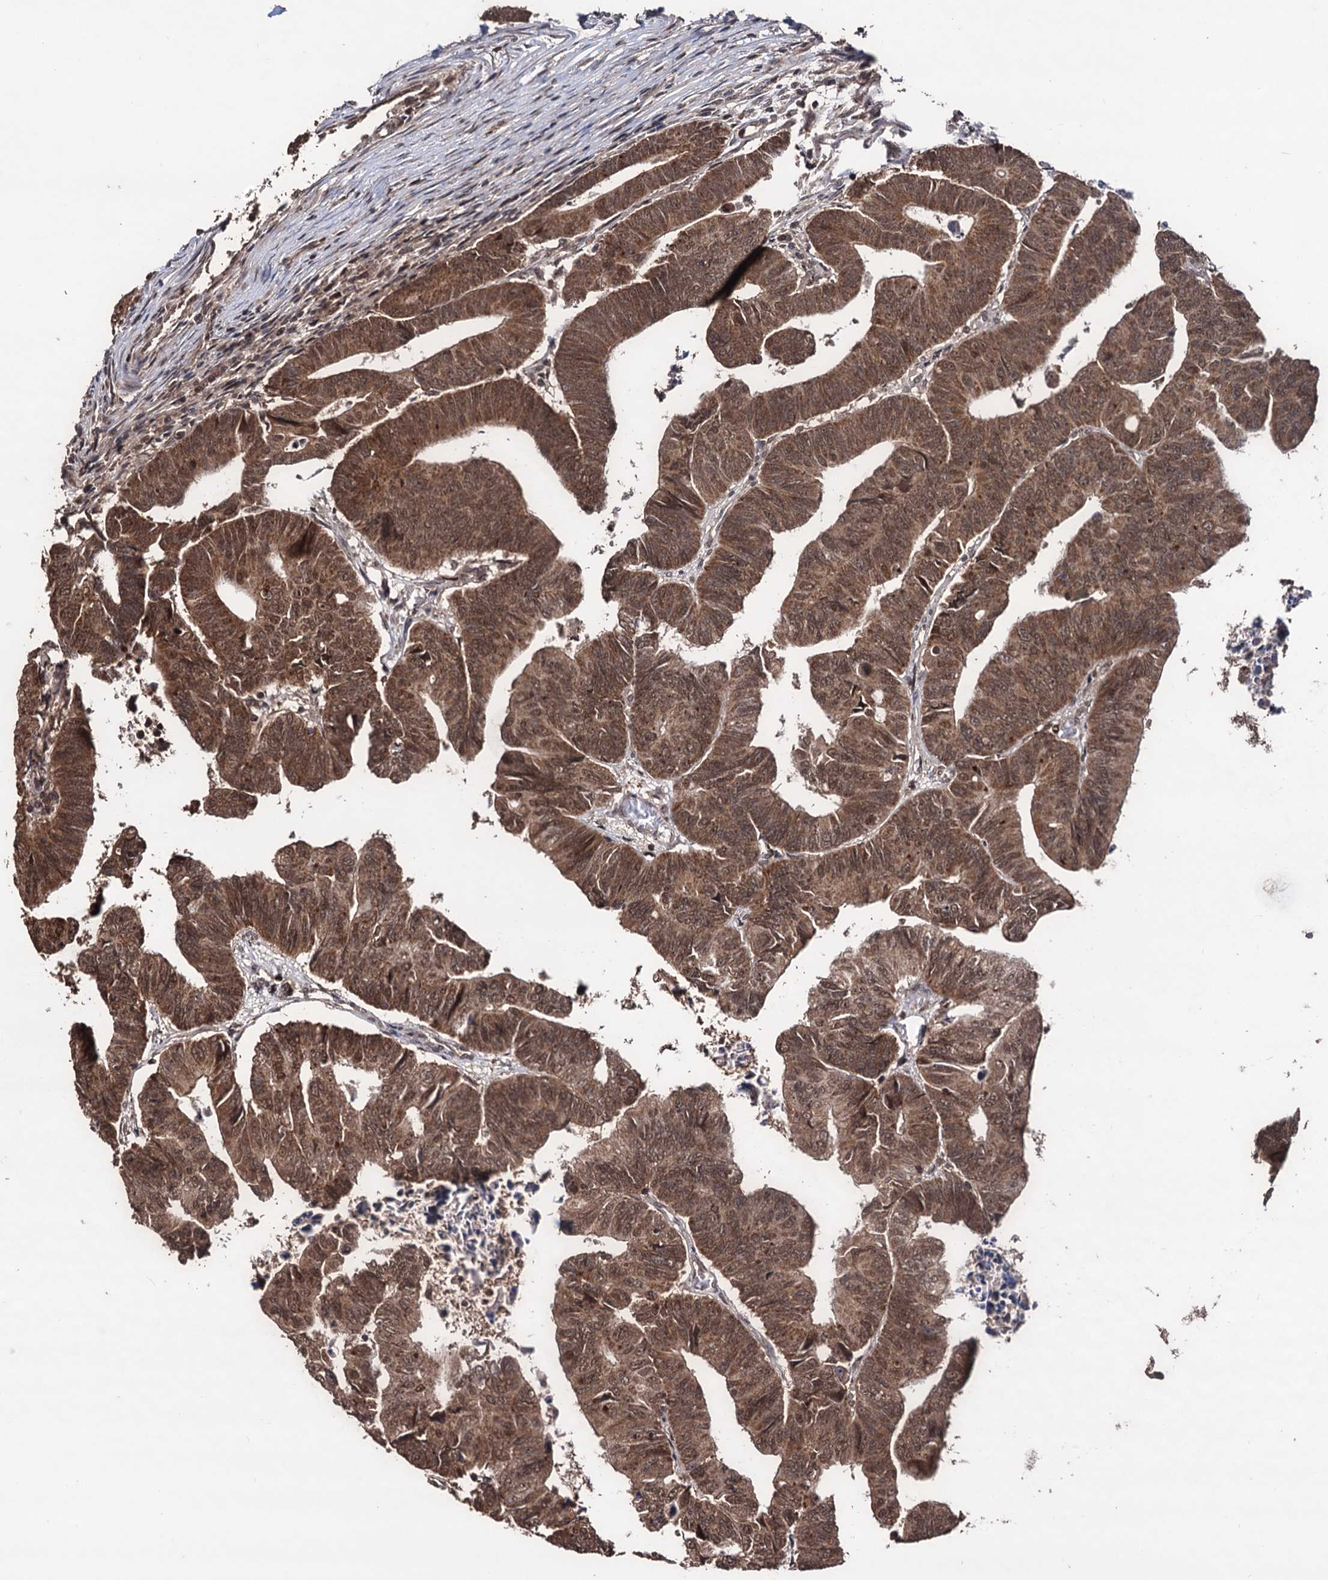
{"staining": {"intensity": "moderate", "quantity": ">75%", "location": "cytoplasmic/membranous,nuclear"}, "tissue": "colorectal cancer", "cell_type": "Tumor cells", "image_type": "cancer", "snomed": [{"axis": "morphology", "description": "Adenocarcinoma, NOS"}, {"axis": "topography", "description": "Rectum"}], "caption": "Colorectal cancer stained with a brown dye exhibits moderate cytoplasmic/membranous and nuclear positive positivity in approximately >75% of tumor cells.", "gene": "KLF5", "patient": {"sex": "female", "age": 65}}